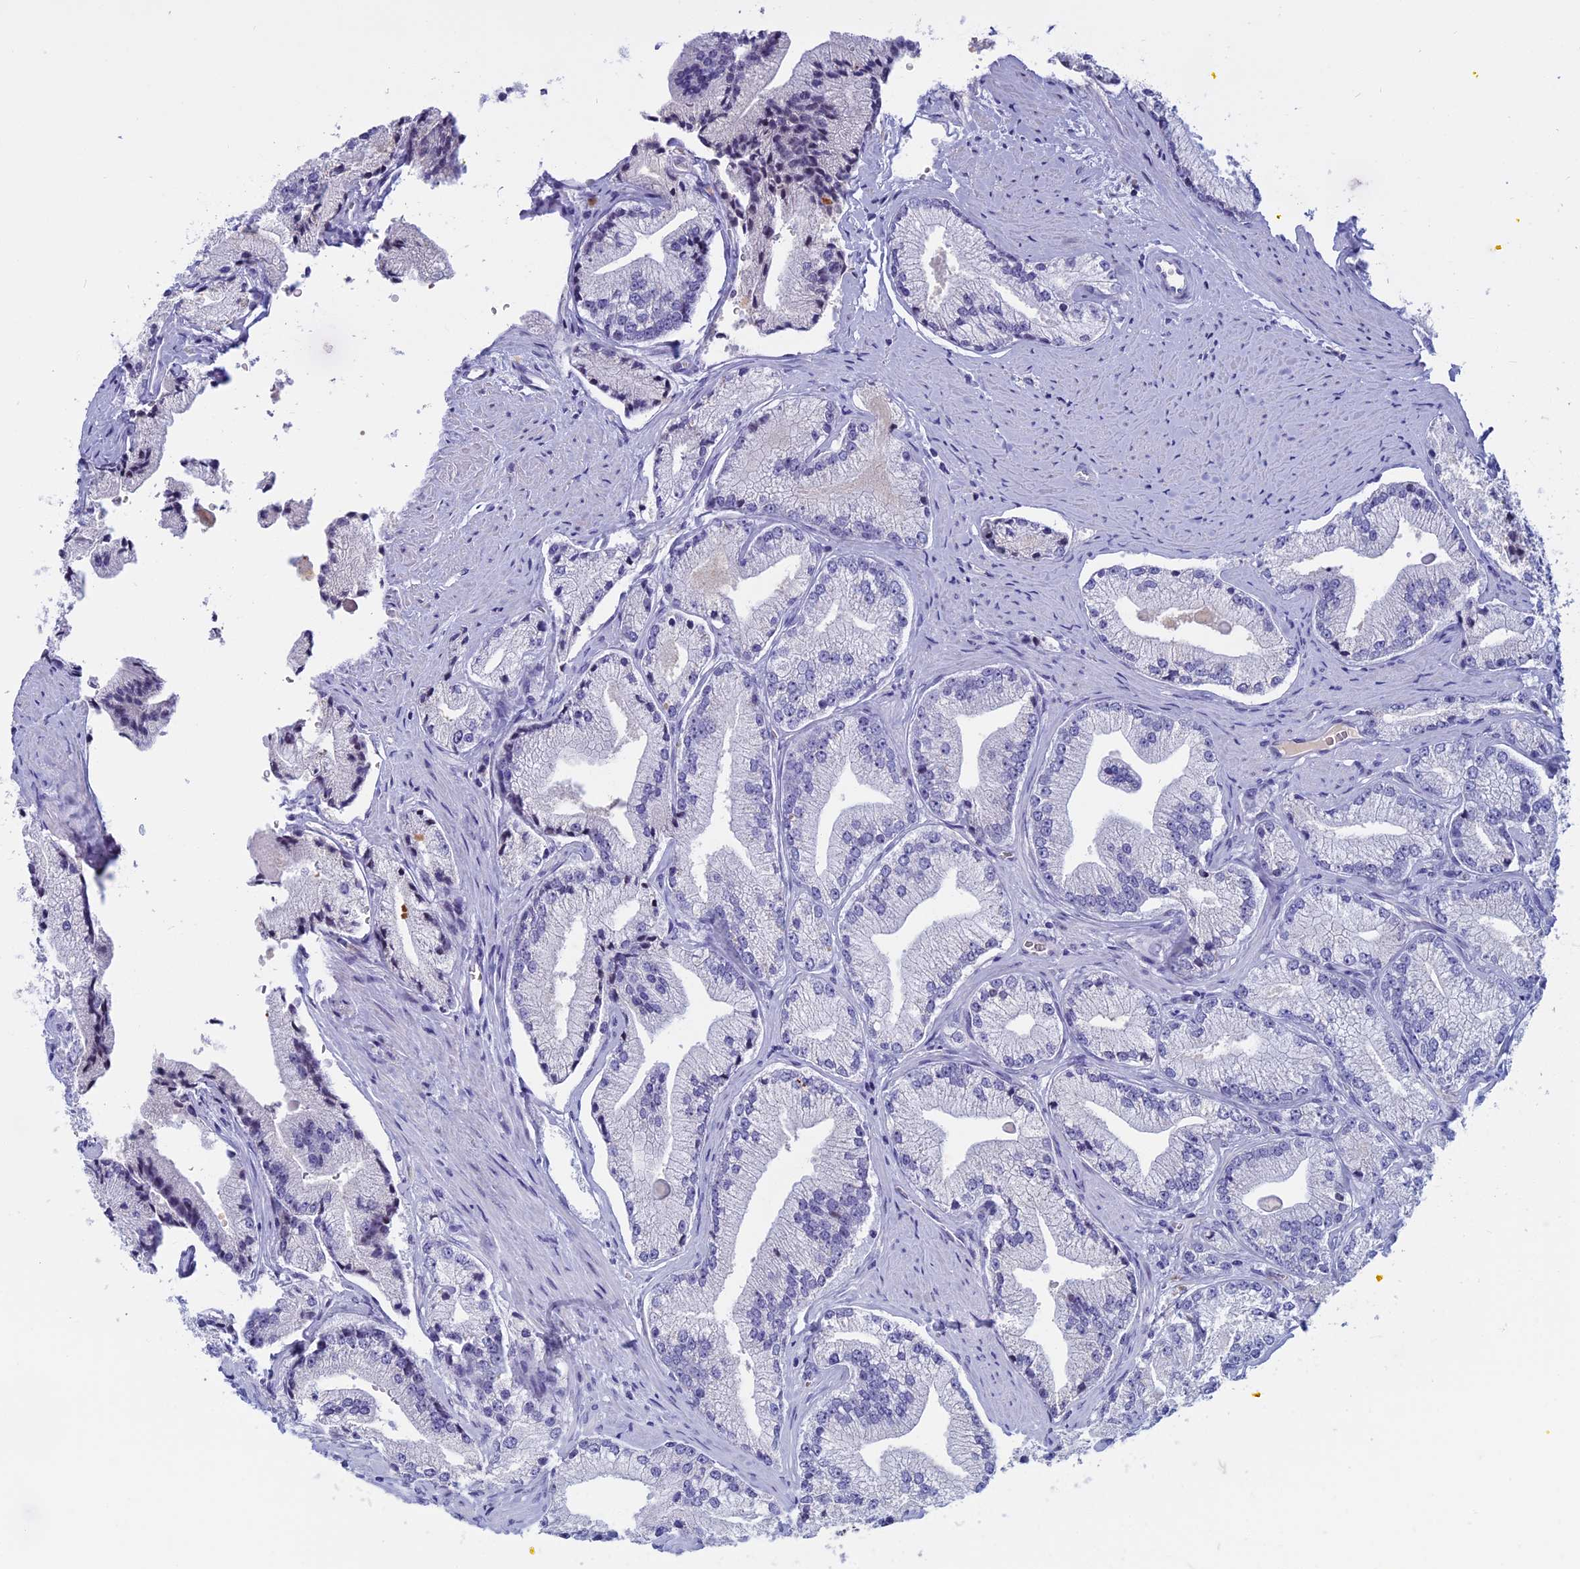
{"staining": {"intensity": "weak", "quantity": "<25%", "location": "nuclear"}, "tissue": "prostate cancer", "cell_type": "Tumor cells", "image_type": "cancer", "snomed": [{"axis": "morphology", "description": "Adenocarcinoma, High grade"}, {"axis": "topography", "description": "Prostate"}], "caption": "This histopathology image is of prostate high-grade adenocarcinoma stained with IHC to label a protein in brown with the nuclei are counter-stained blue. There is no positivity in tumor cells.", "gene": "CDC7", "patient": {"sex": "male", "age": 67}}